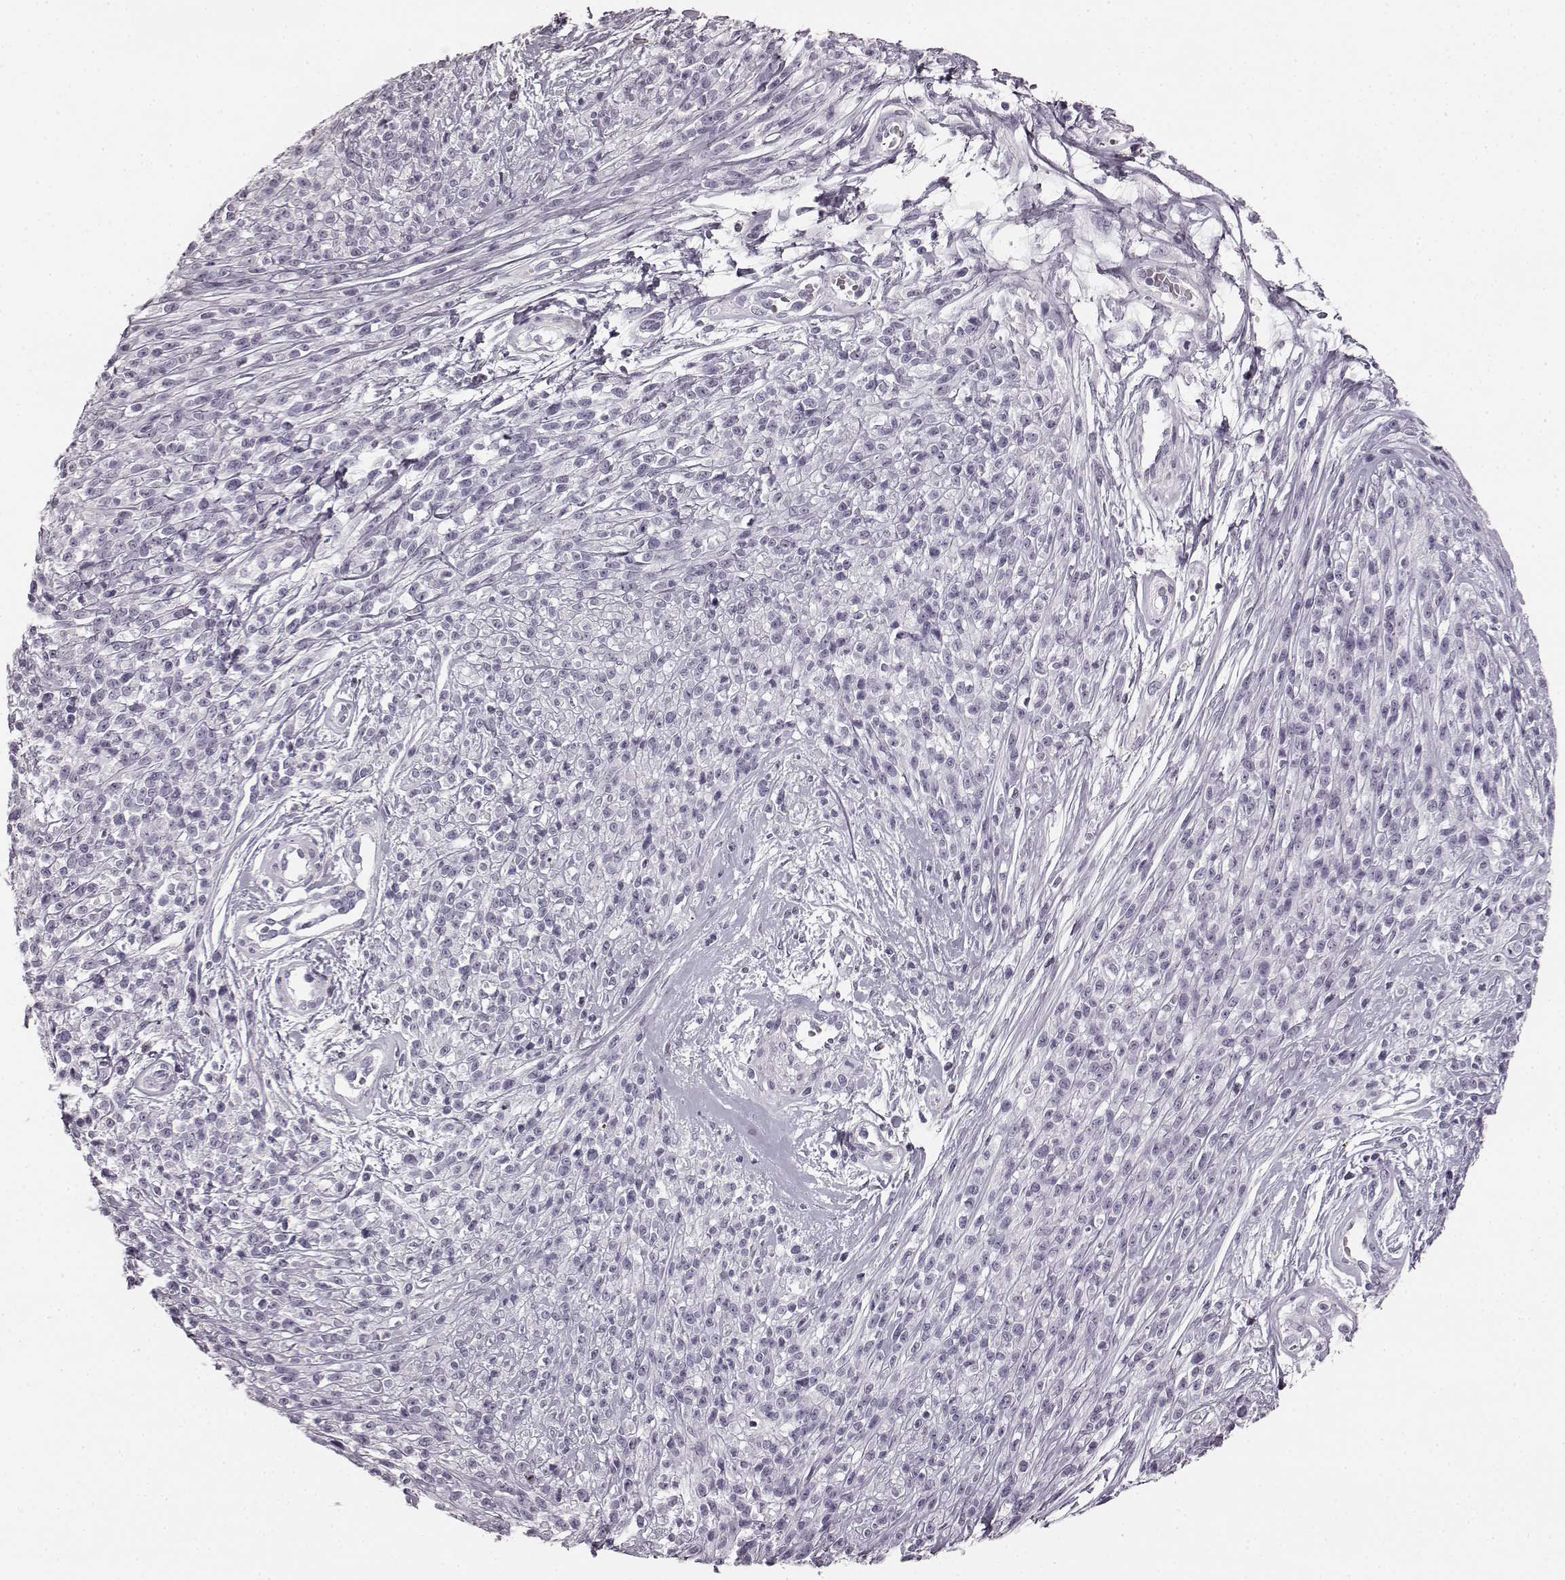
{"staining": {"intensity": "negative", "quantity": "none", "location": "none"}, "tissue": "melanoma", "cell_type": "Tumor cells", "image_type": "cancer", "snomed": [{"axis": "morphology", "description": "Malignant melanoma, NOS"}, {"axis": "topography", "description": "Skin"}, {"axis": "topography", "description": "Skin of trunk"}], "caption": "Malignant melanoma was stained to show a protein in brown. There is no significant staining in tumor cells.", "gene": "TMPRSS15", "patient": {"sex": "male", "age": 74}}